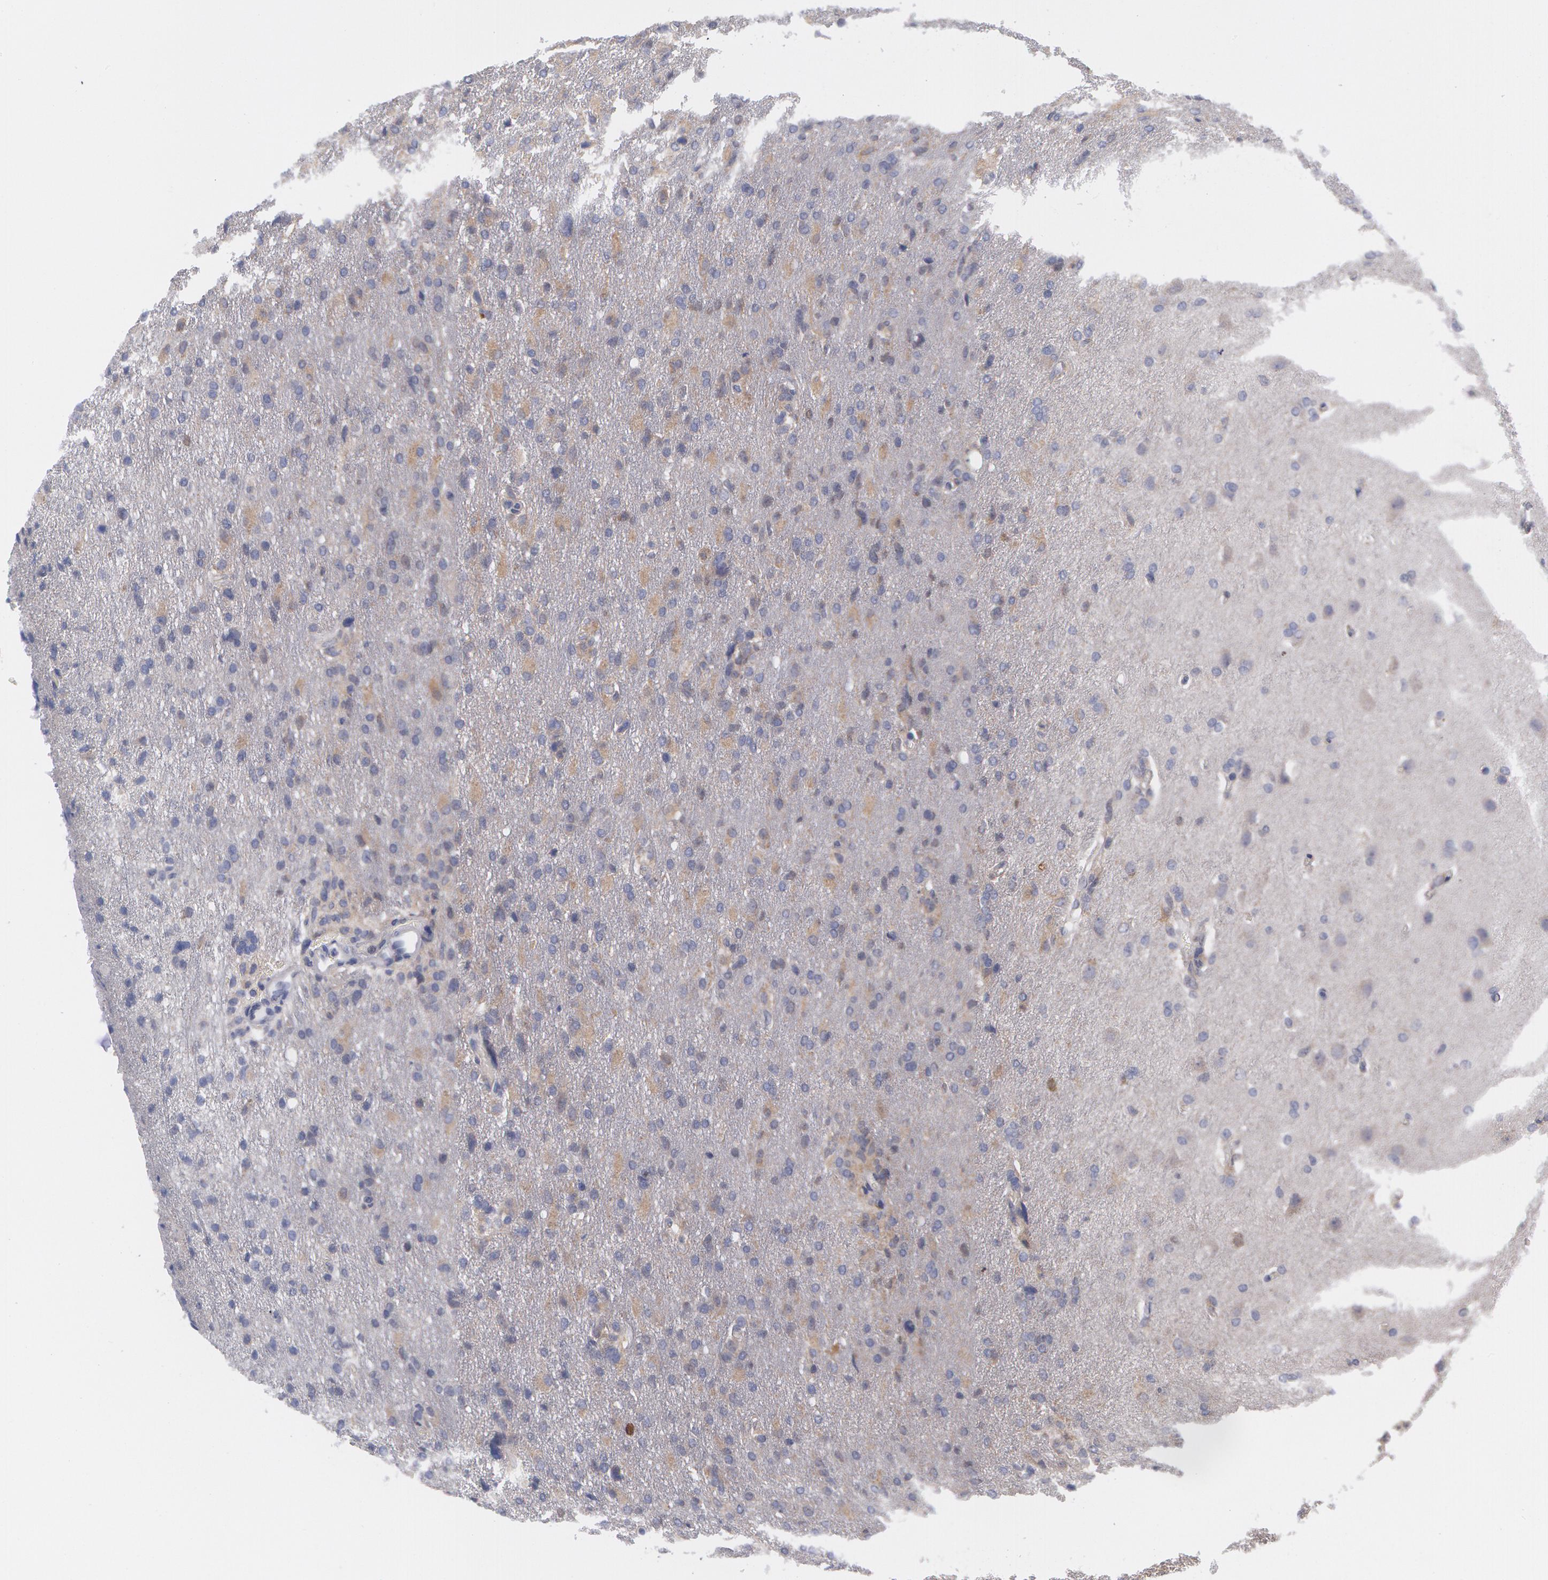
{"staining": {"intensity": "negative", "quantity": "none", "location": "none"}, "tissue": "glioma", "cell_type": "Tumor cells", "image_type": "cancer", "snomed": [{"axis": "morphology", "description": "Glioma, malignant, High grade"}, {"axis": "topography", "description": "Brain"}], "caption": "There is no significant staining in tumor cells of glioma. The staining is performed using DAB (3,3'-diaminobenzidine) brown chromogen with nuclei counter-stained in using hematoxylin.", "gene": "TXNRD1", "patient": {"sex": "male", "age": 68}}